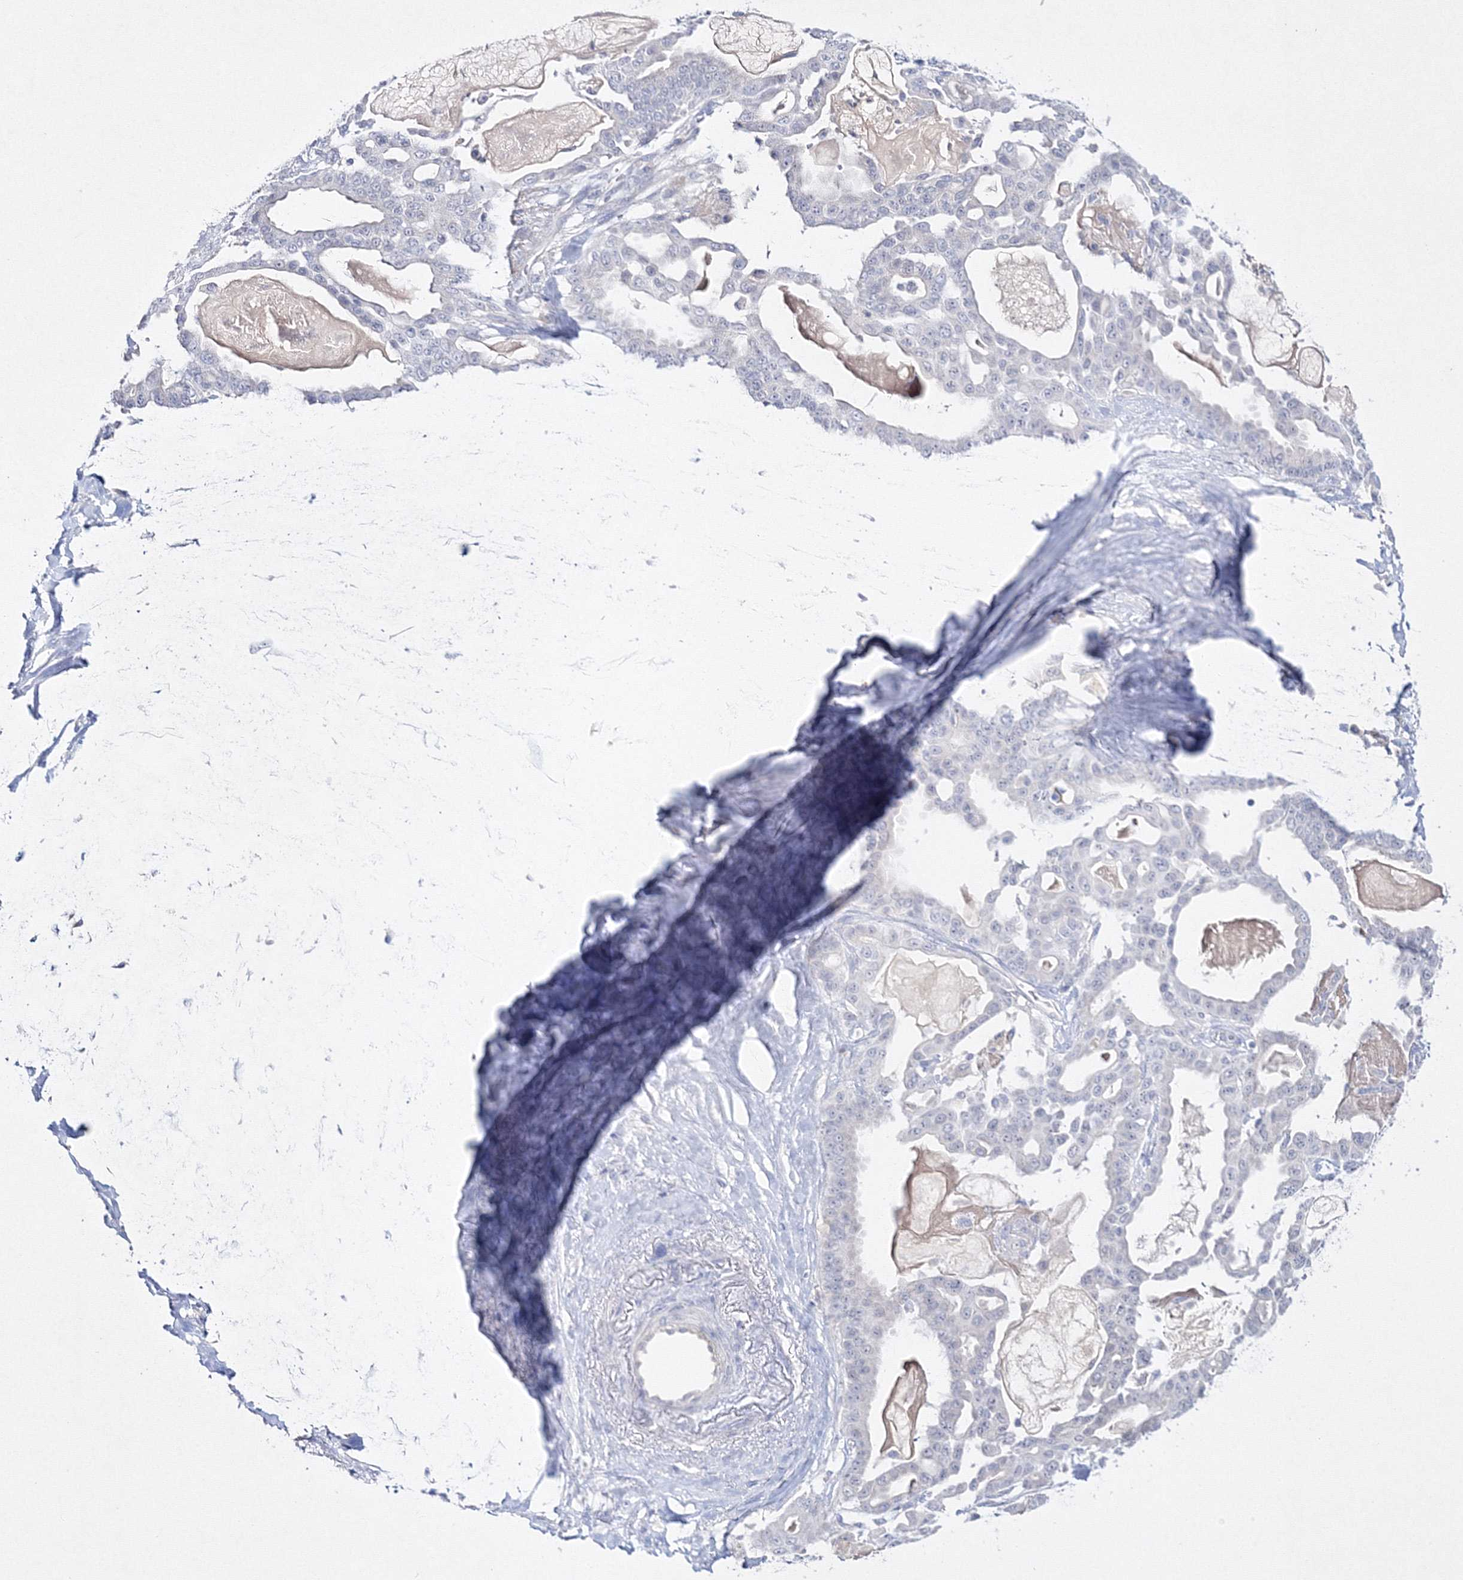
{"staining": {"intensity": "negative", "quantity": "none", "location": "none"}, "tissue": "pancreatic cancer", "cell_type": "Tumor cells", "image_type": "cancer", "snomed": [{"axis": "morphology", "description": "Adenocarcinoma, NOS"}, {"axis": "topography", "description": "Pancreas"}], "caption": "A micrograph of human pancreatic adenocarcinoma is negative for staining in tumor cells. Nuclei are stained in blue.", "gene": "NEU4", "patient": {"sex": "male", "age": 63}}